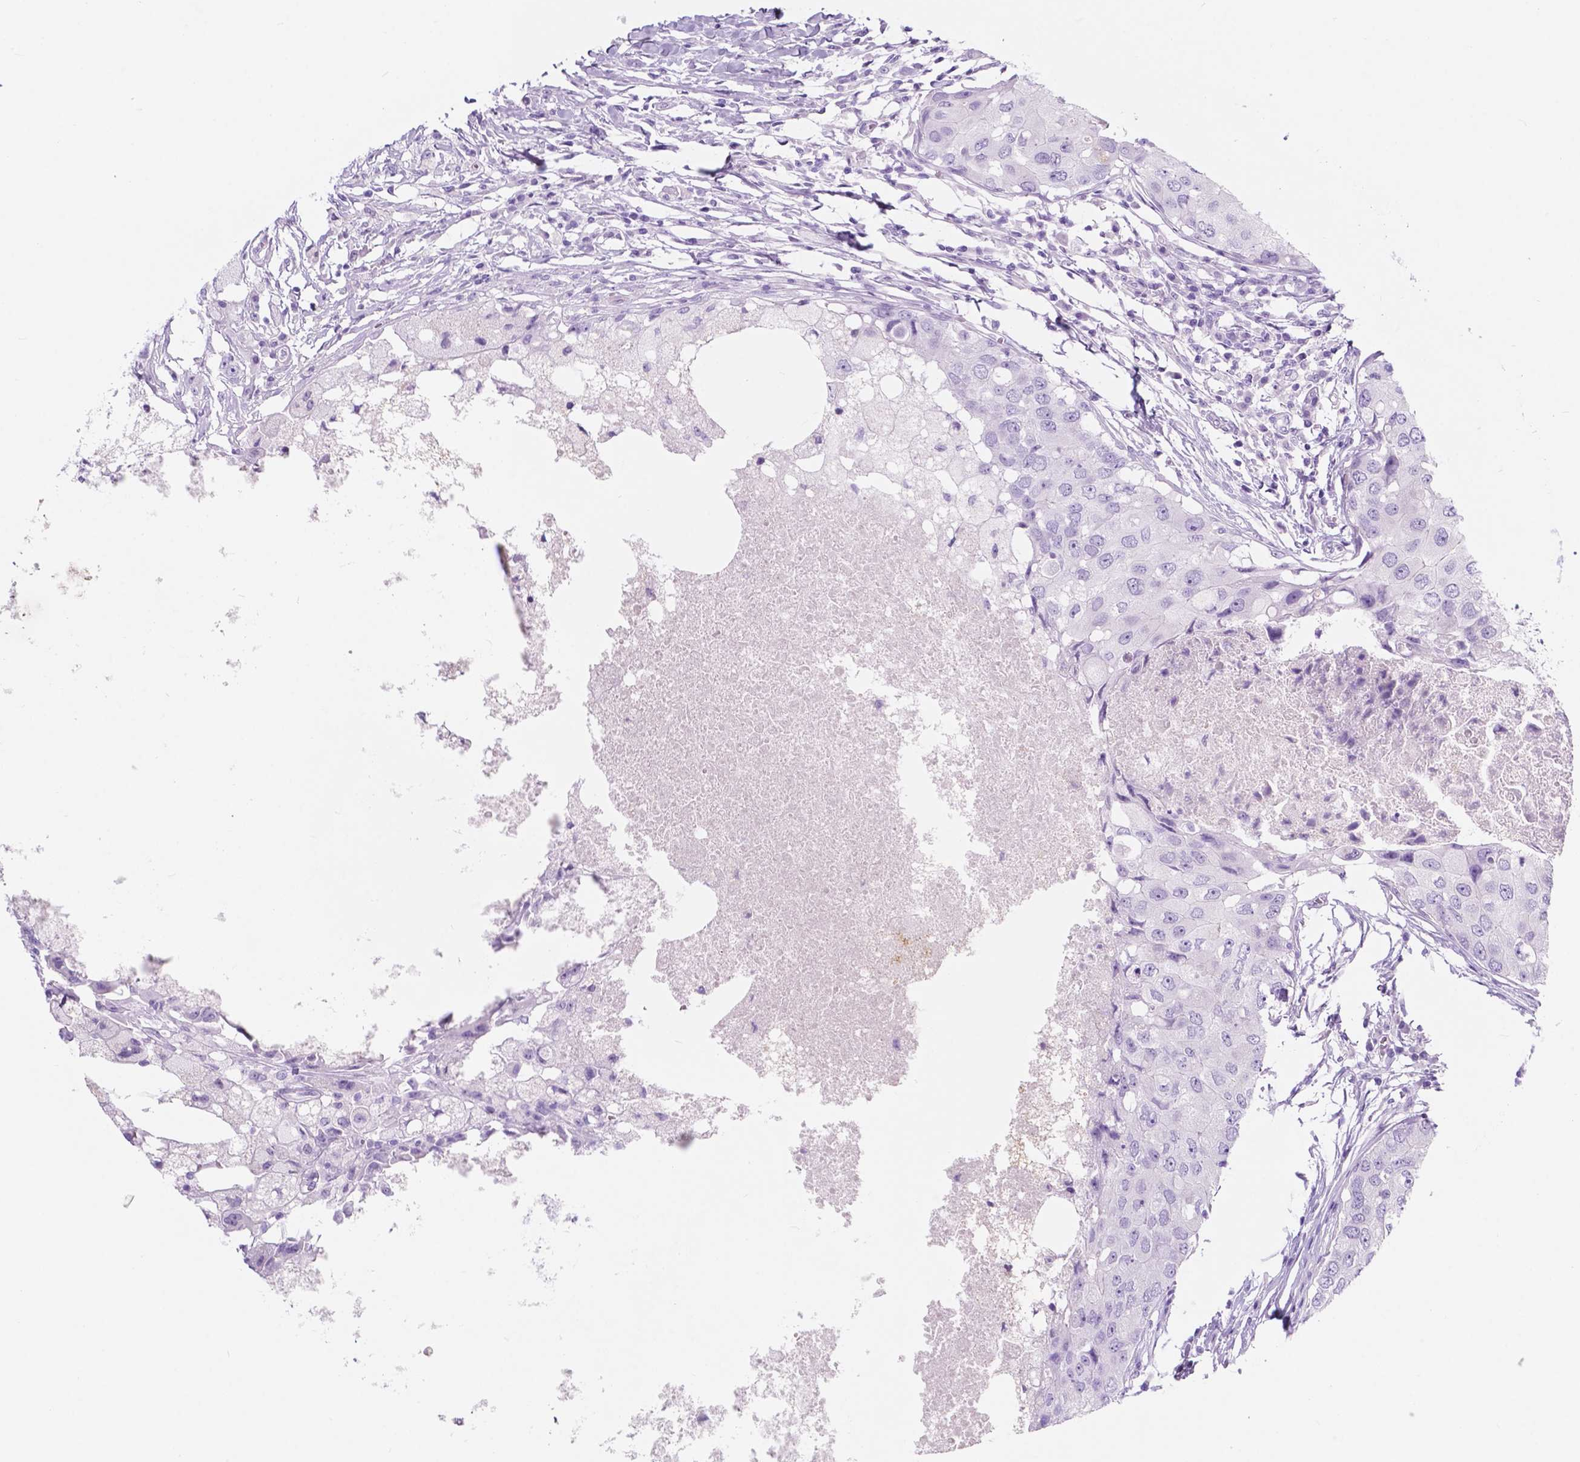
{"staining": {"intensity": "negative", "quantity": "none", "location": "none"}, "tissue": "breast cancer", "cell_type": "Tumor cells", "image_type": "cancer", "snomed": [{"axis": "morphology", "description": "Duct carcinoma"}, {"axis": "topography", "description": "Breast"}], "caption": "A micrograph of human breast cancer is negative for staining in tumor cells.", "gene": "CUZD1", "patient": {"sex": "female", "age": 27}}